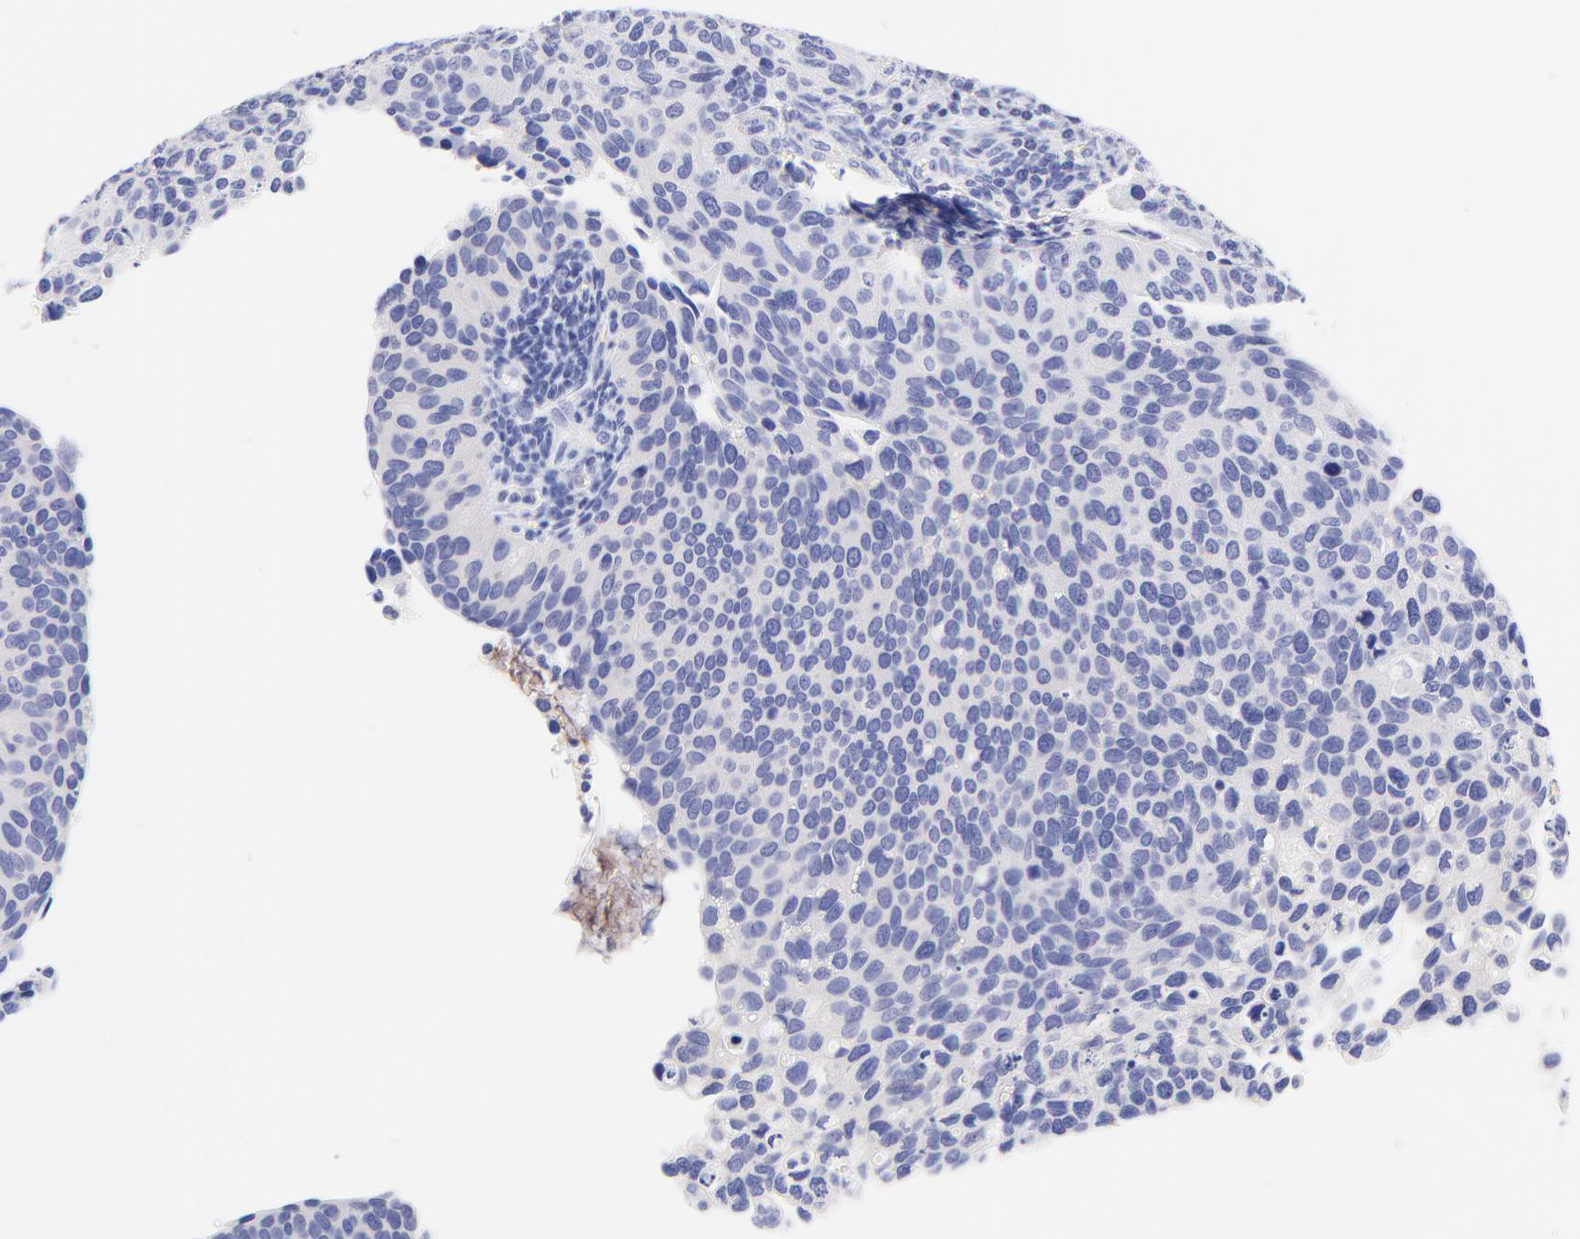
{"staining": {"intensity": "negative", "quantity": "none", "location": "none"}, "tissue": "cervical cancer", "cell_type": "Tumor cells", "image_type": "cancer", "snomed": [{"axis": "morphology", "description": "Adenocarcinoma, NOS"}, {"axis": "topography", "description": "Cervix"}], "caption": "IHC histopathology image of neoplastic tissue: adenocarcinoma (cervical) stained with DAB displays no significant protein positivity in tumor cells.", "gene": "FRMPD3", "patient": {"sex": "female", "age": 29}}